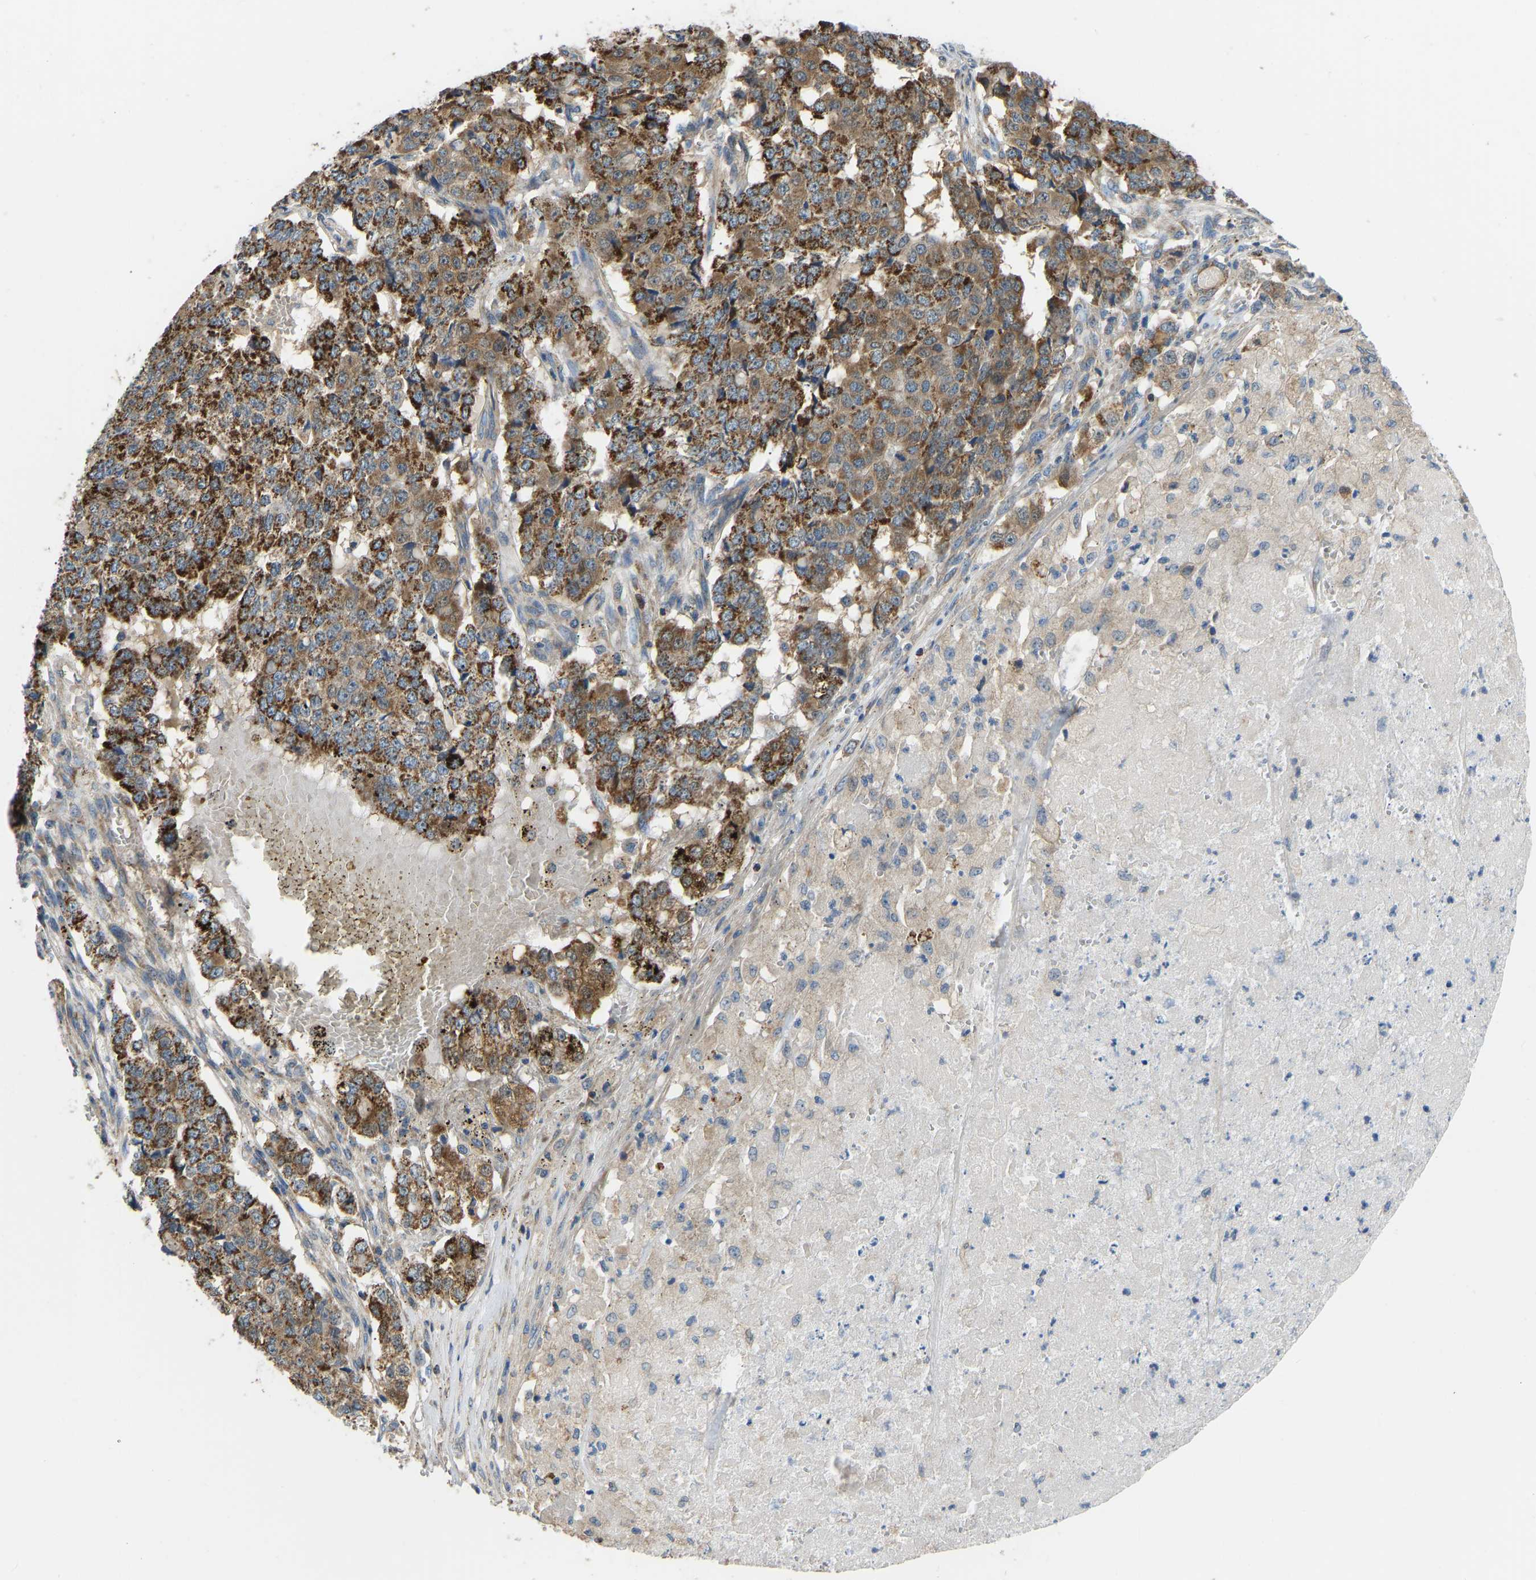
{"staining": {"intensity": "moderate", "quantity": ">75%", "location": "cytoplasmic/membranous"}, "tissue": "pancreatic cancer", "cell_type": "Tumor cells", "image_type": "cancer", "snomed": [{"axis": "morphology", "description": "Adenocarcinoma, NOS"}, {"axis": "topography", "description": "Pancreas"}], "caption": "Immunohistochemical staining of pancreatic adenocarcinoma exhibits medium levels of moderate cytoplasmic/membranous expression in approximately >75% of tumor cells.", "gene": "RBP1", "patient": {"sex": "male", "age": 50}}